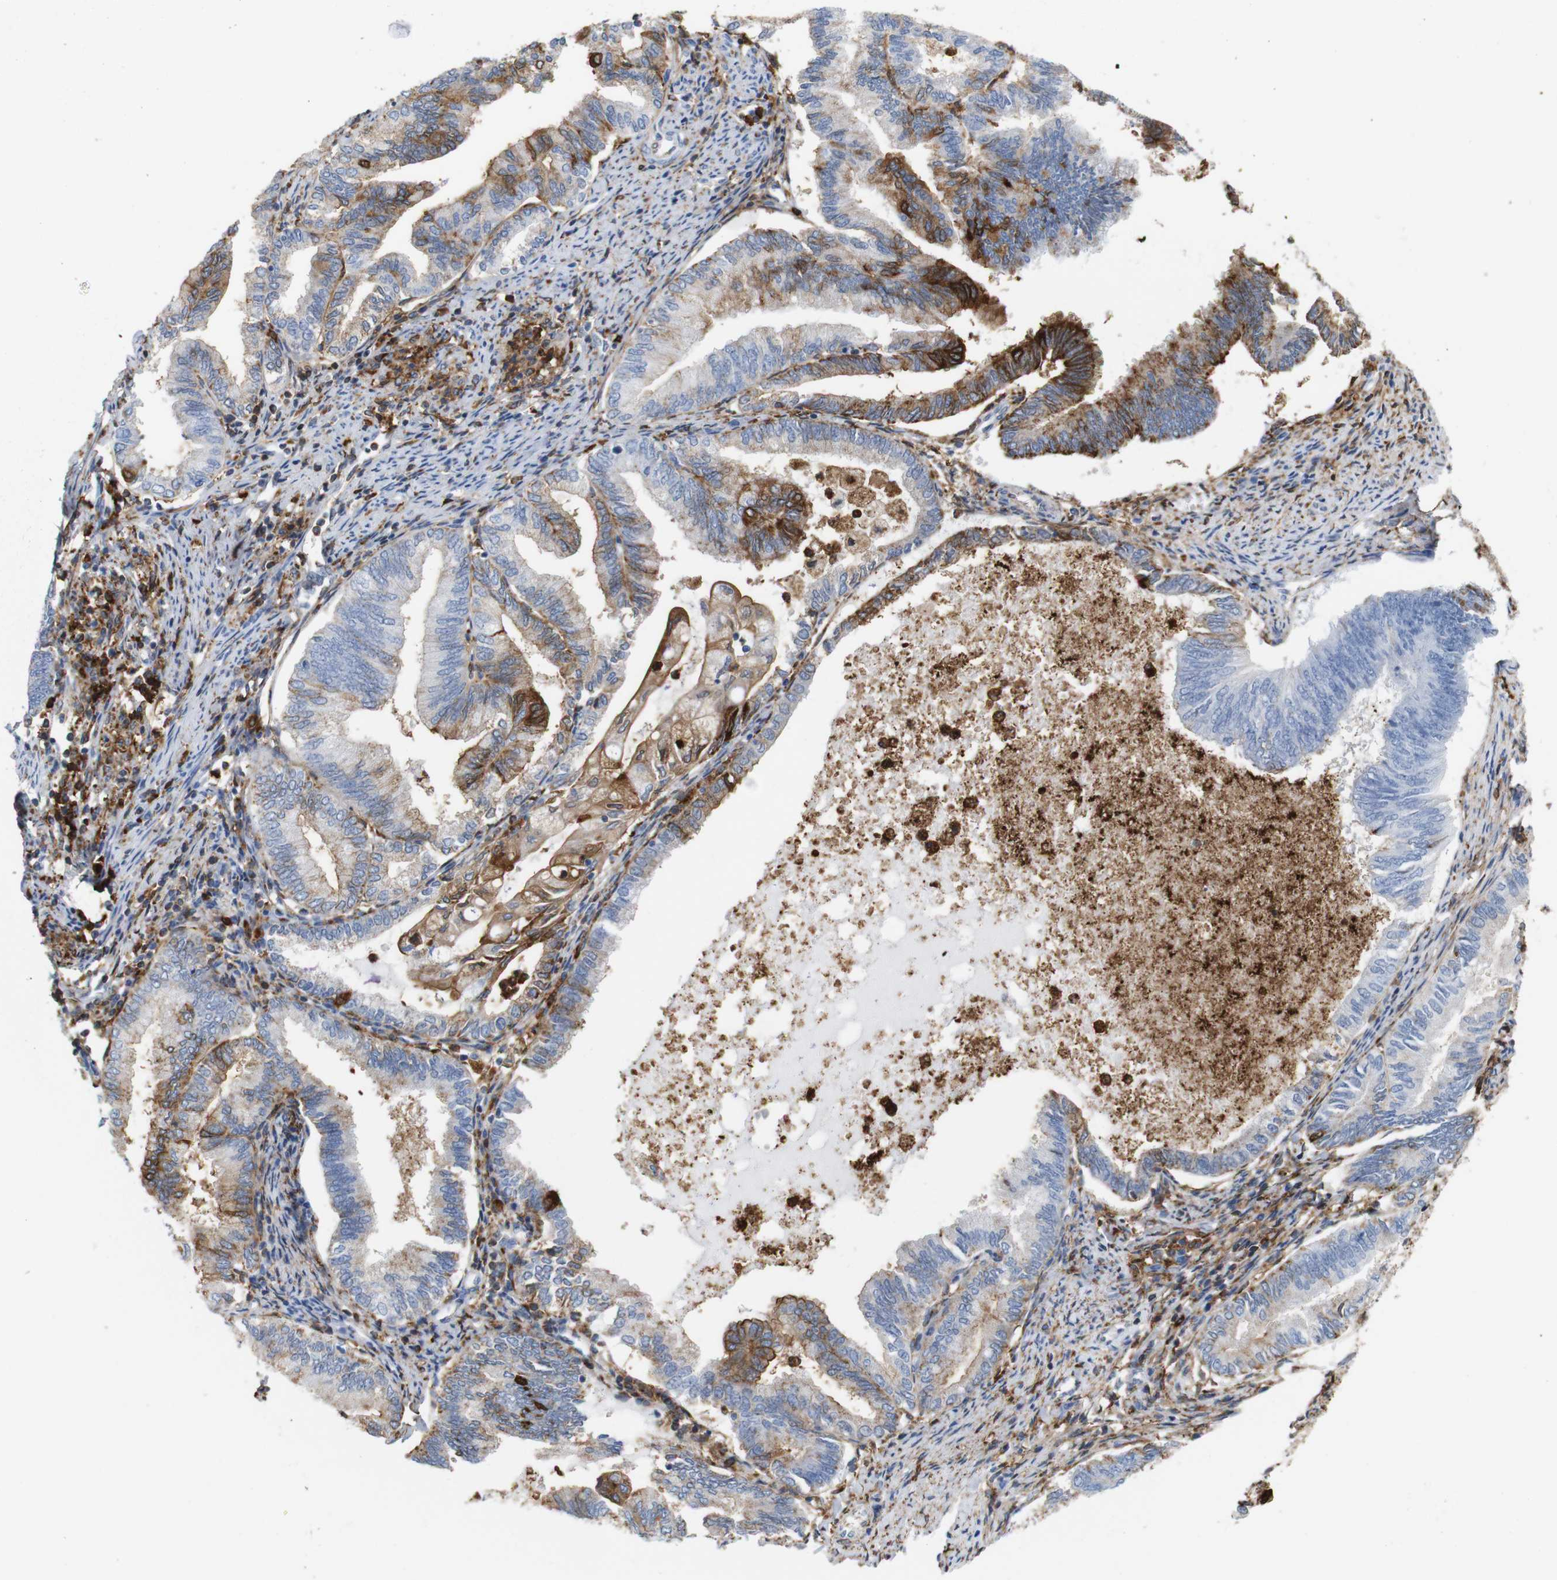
{"staining": {"intensity": "strong", "quantity": "25%-75%", "location": "cytoplasmic/membranous"}, "tissue": "endometrial cancer", "cell_type": "Tumor cells", "image_type": "cancer", "snomed": [{"axis": "morphology", "description": "Adenocarcinoma, NOS"}, {"axis": "topography", "description": "Endometrium"}], "caption": "This micrograph shows IHC staining of endometrial cancer (adenocarcinoma), with high strong cytoplasmic/membranous staining in about 25%-75% of tumor cells.", "gene": "ANXA1", "patient": {"sex": "female", "age": 86}}